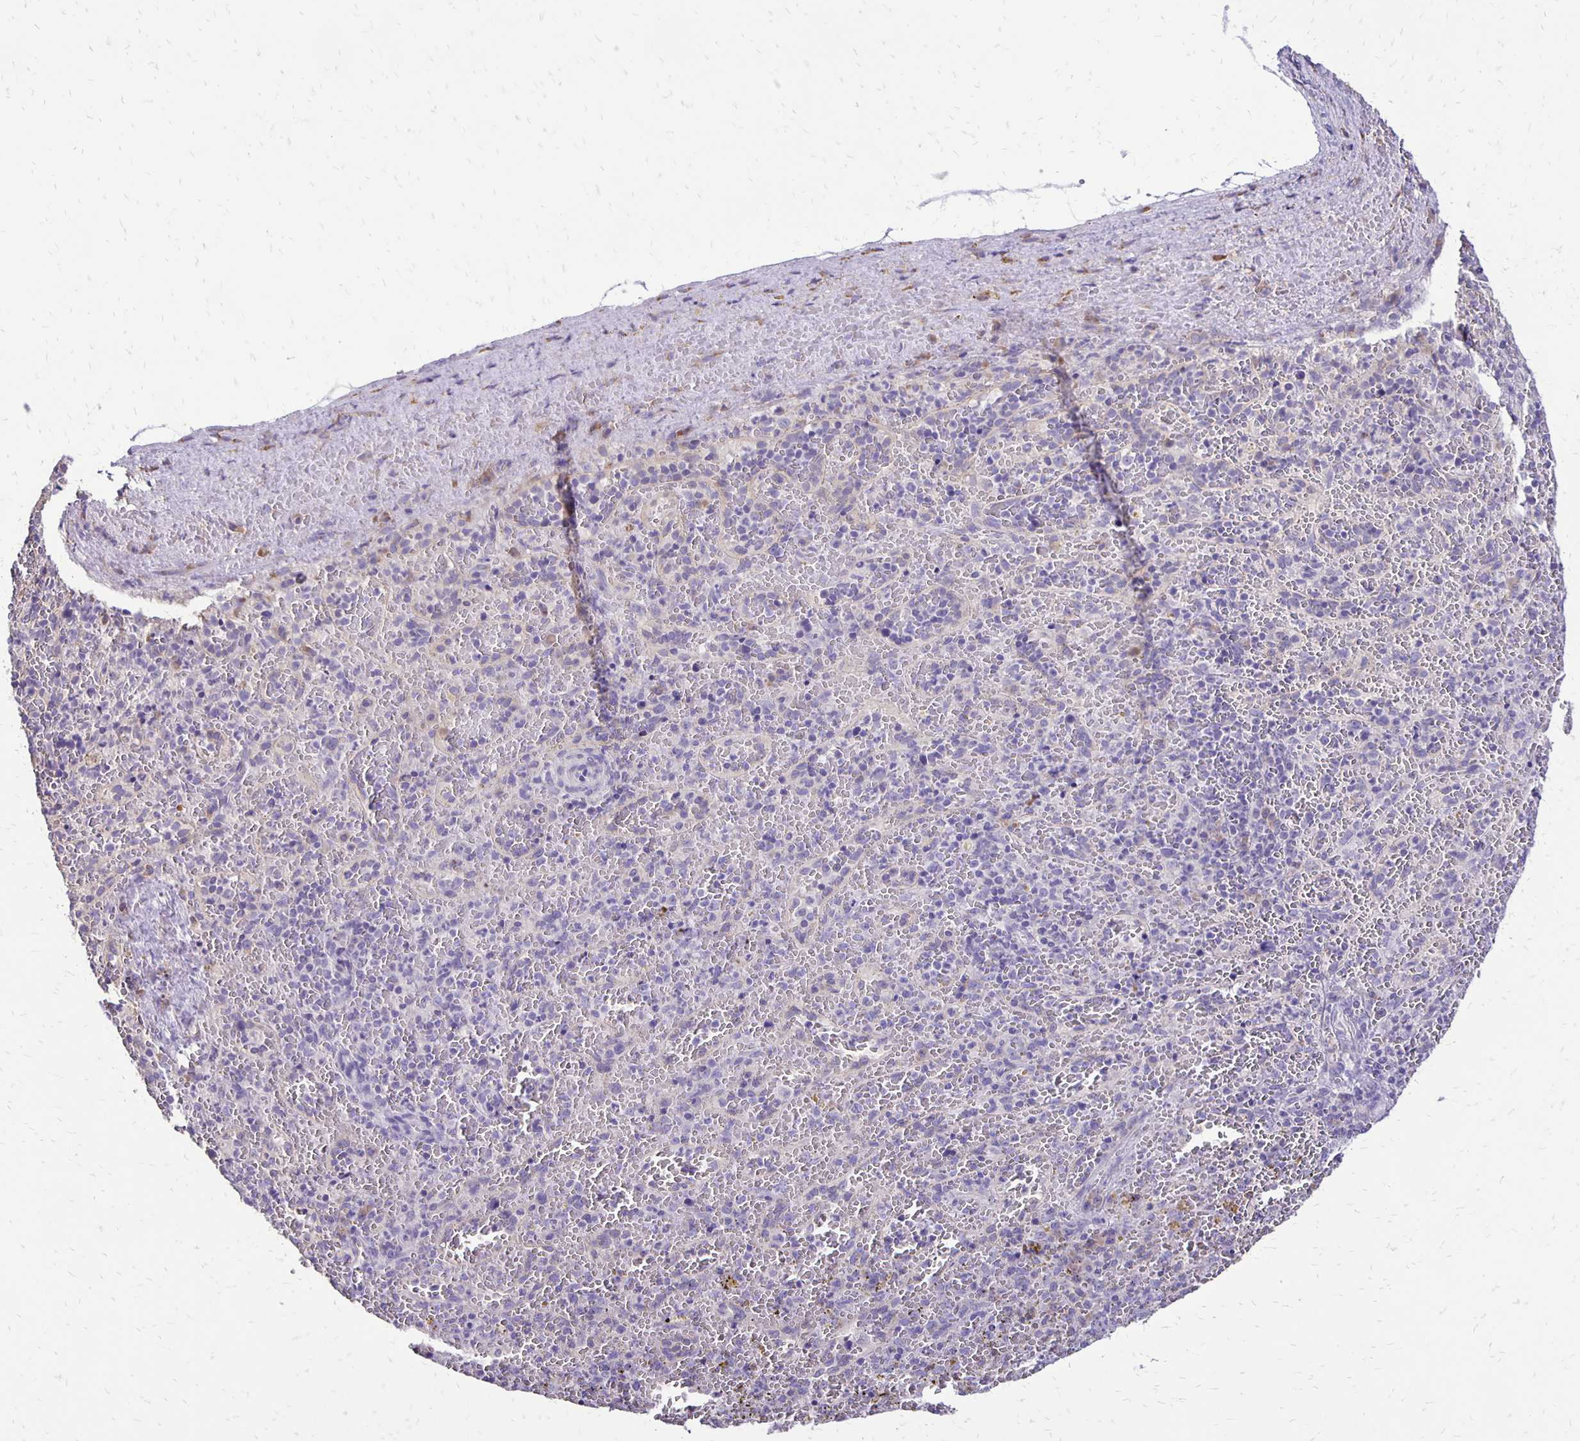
{"staining": {"intensity": "negative", "quantity": "none", "location": "none"}, "tissue": "spleen", "cell_type": "Cells in red pulp", "image_type": "normal", "snomed": [{"axis": "morphology", "description": "Normal tissue, NOS"}, {"axis": "topography", "description": "Spleen"}], "caption": "Micrograph shows no protein positivity in cells in red pulp of benign spleen. Nuclei are stained in blue.", "gene": "ANKRD45", "patient": {"sex": "female", "age": 50}}